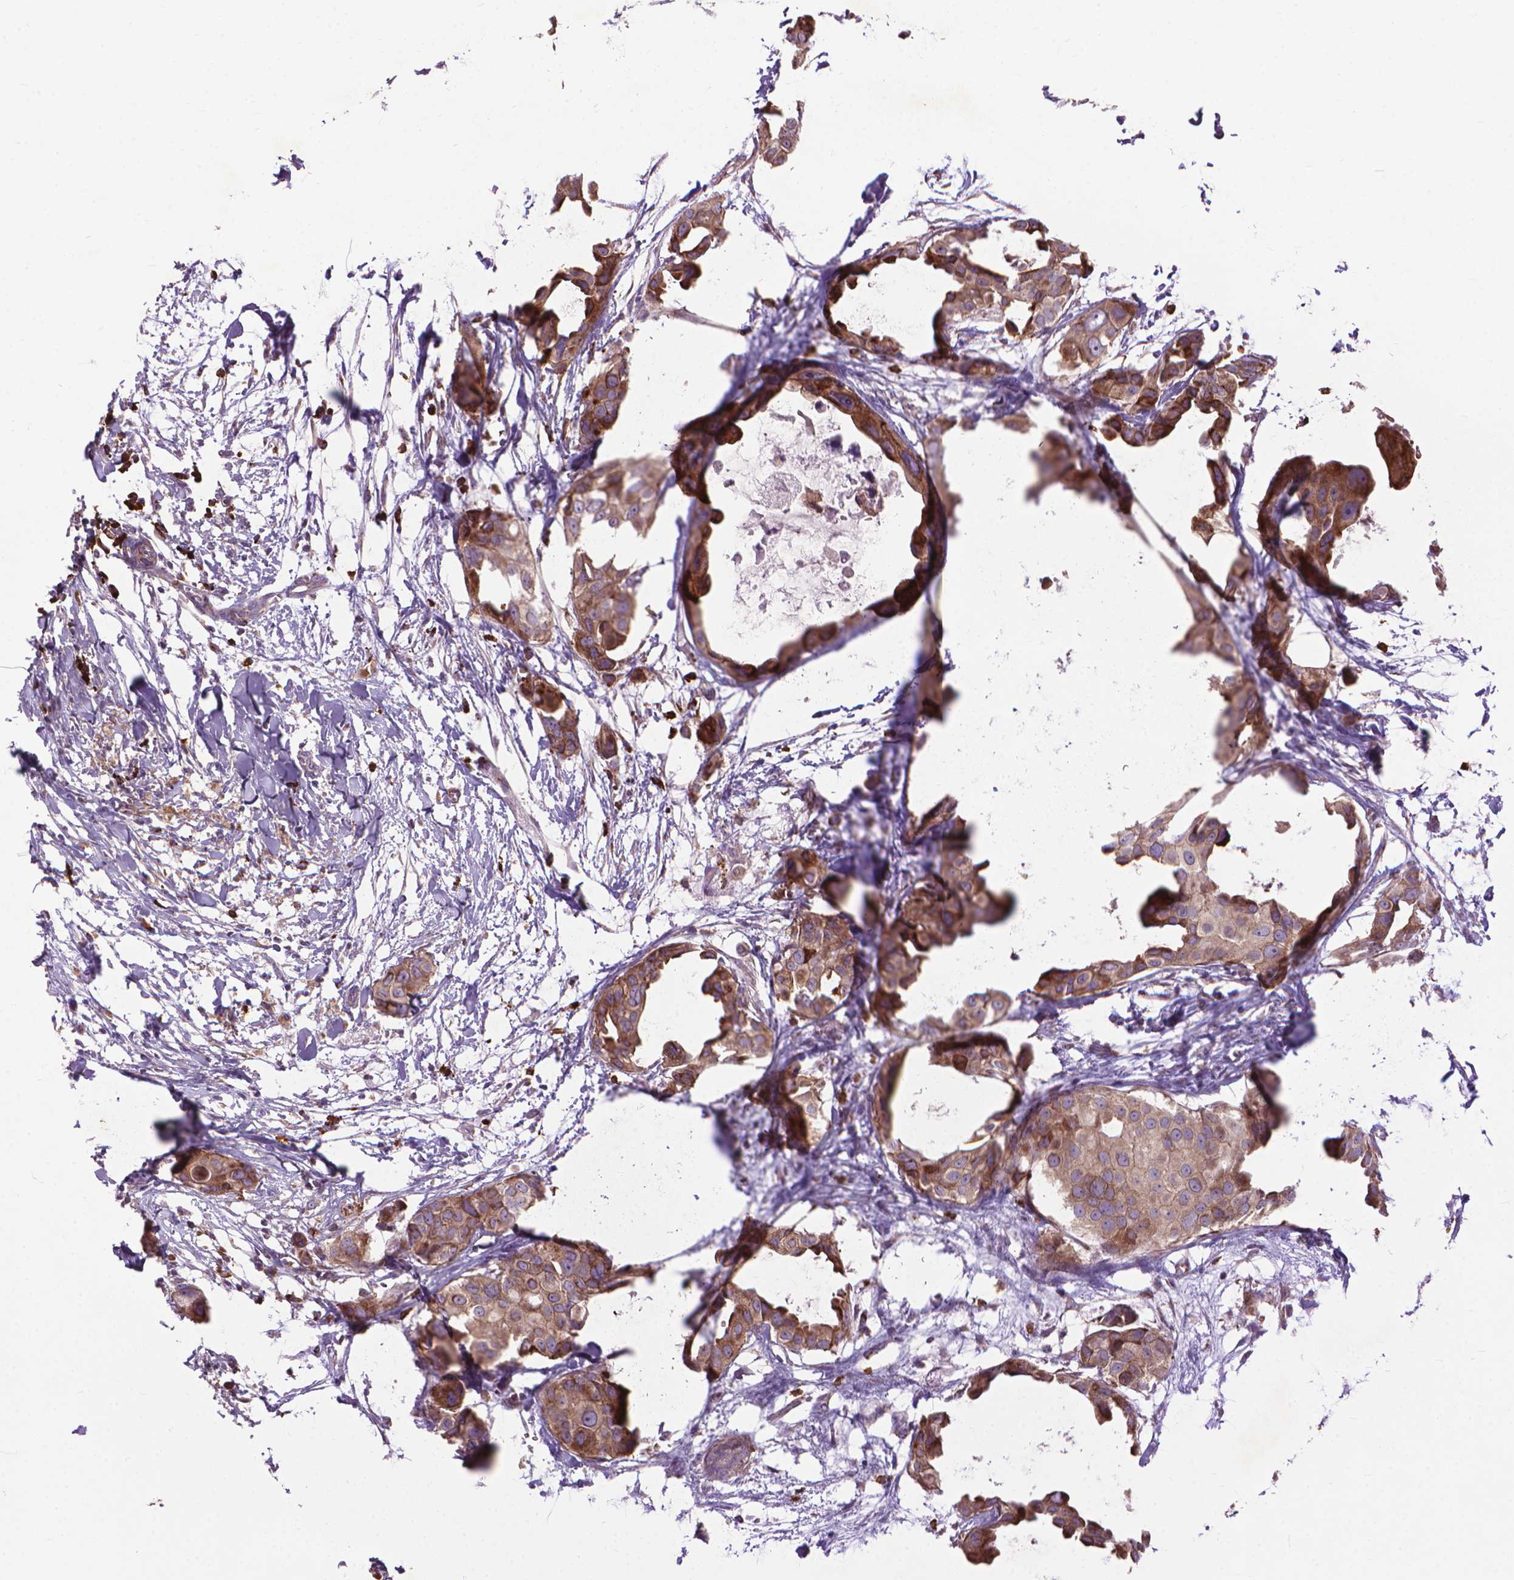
{"staining": {"intensity": "moderate", "quantity": ">75%", "location": "cytoplasmic/membranous"}, "tissue": "breast cancer", "cell_type": "Tumor cells", "image_type": "cancer", "snomed": [{"axis": "morphology", "description": "Duct carcinoma"}, {"axis": "topography", "description": "Breast"}], "caption": "Breast cancer (infiltrating ductal carcinoma) stained with a protein marker shows moderate staining in tumor cells.", "gene": "MYH14", "patient": {"sex": "female", "age": 38}}